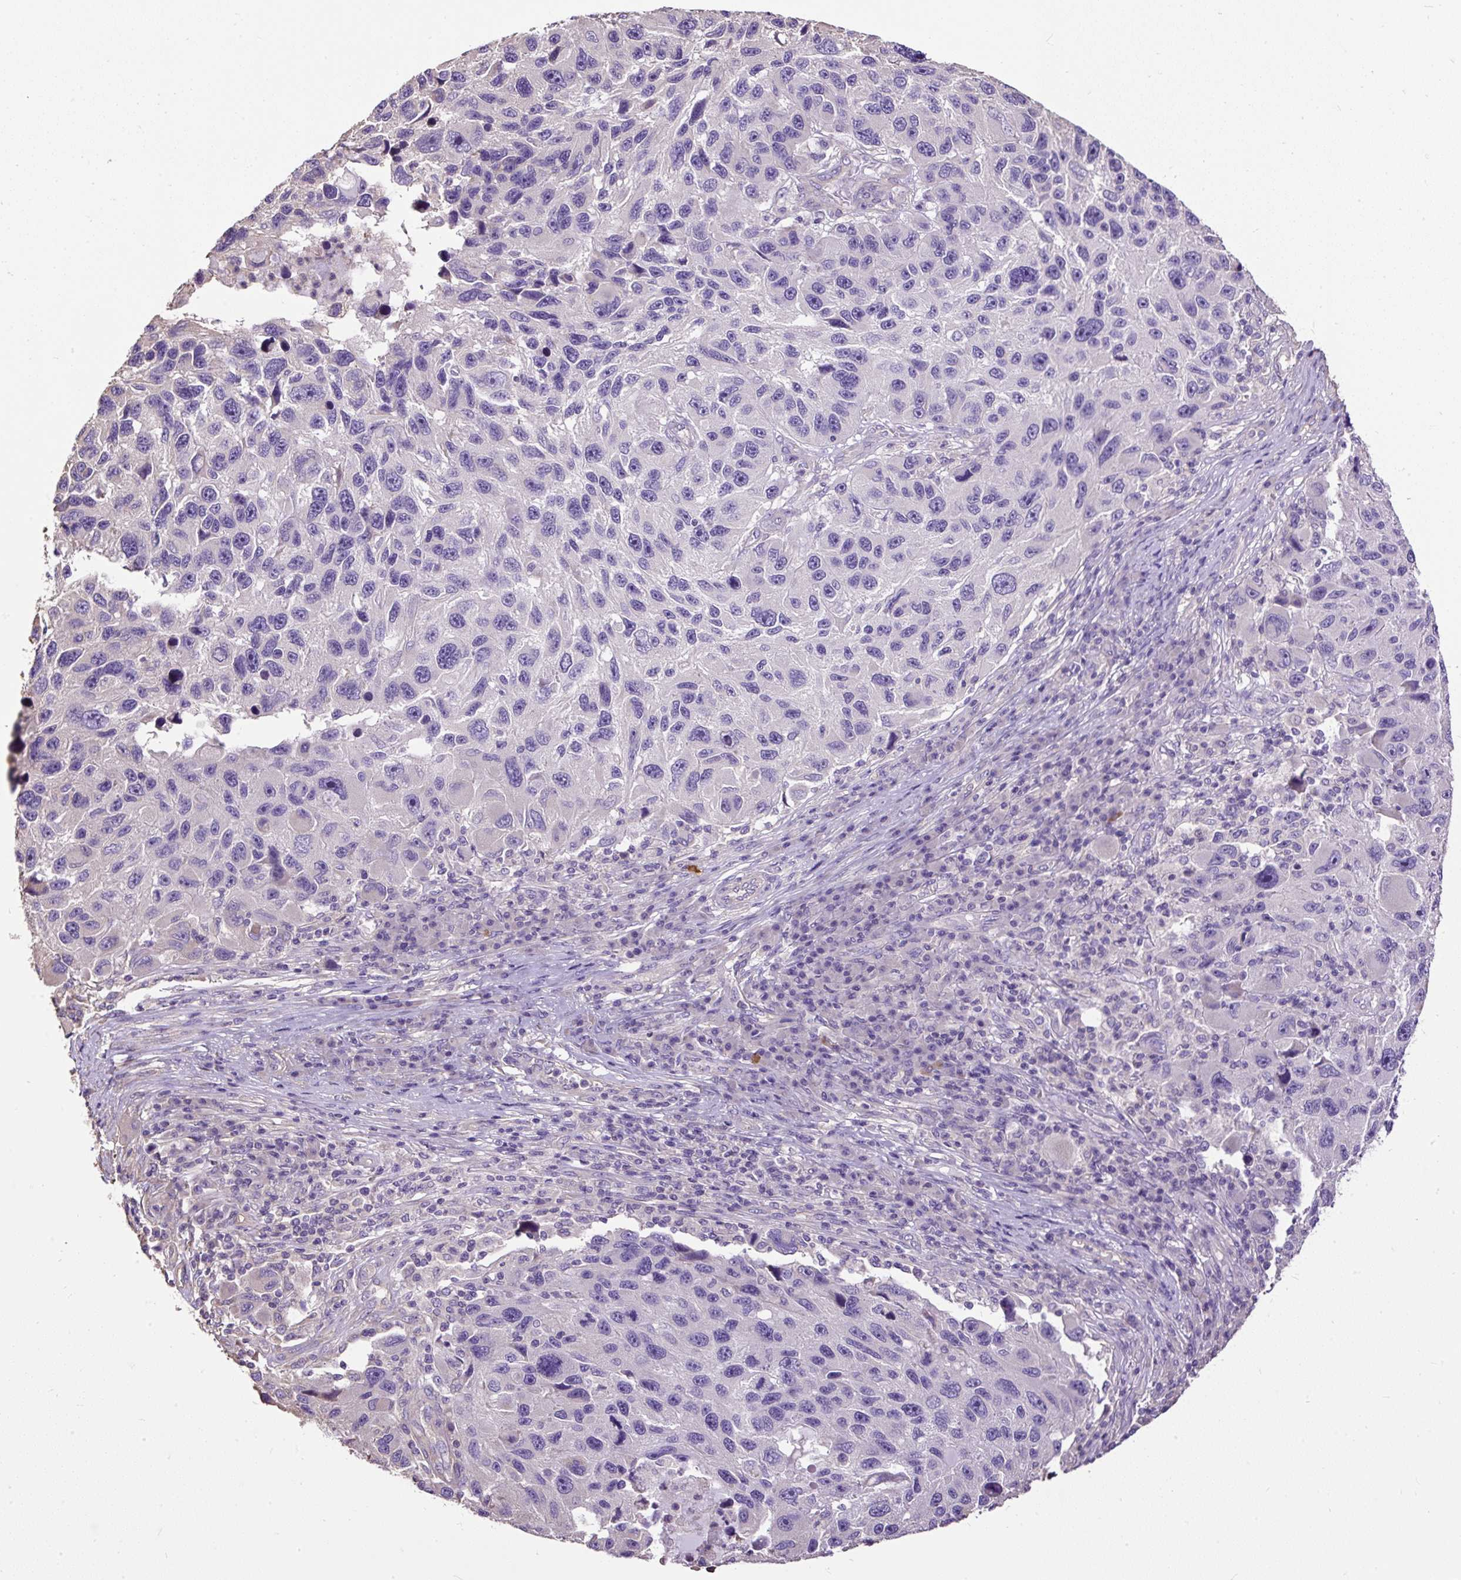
{"staining": {"intensity": "negative", "quantity": "none", "location": "none"}, "tissue": "melanoma", "cell_type": "Tumor cells", "image_type": "cancer", "snomed": [{"axis": "morphology", "description": "Malignant melanoma, NOS"}, {"axis": "topography", "description": "Skin"}], "caption": "This histopathology image is of malignant melanoma stained with immunohistochemistry to label a protein in brown with the nuclei are counter-stained blue. There is no staining in tumor cells. Brightfield microscopy of immunohistochemistry stained with DAB (3,3'-diaminobenzidine) (brown) and hematoxylin (blue), captured at high magnification.", "gene": "PDIA2", "patient": {"sex": "male", "age": 53}}